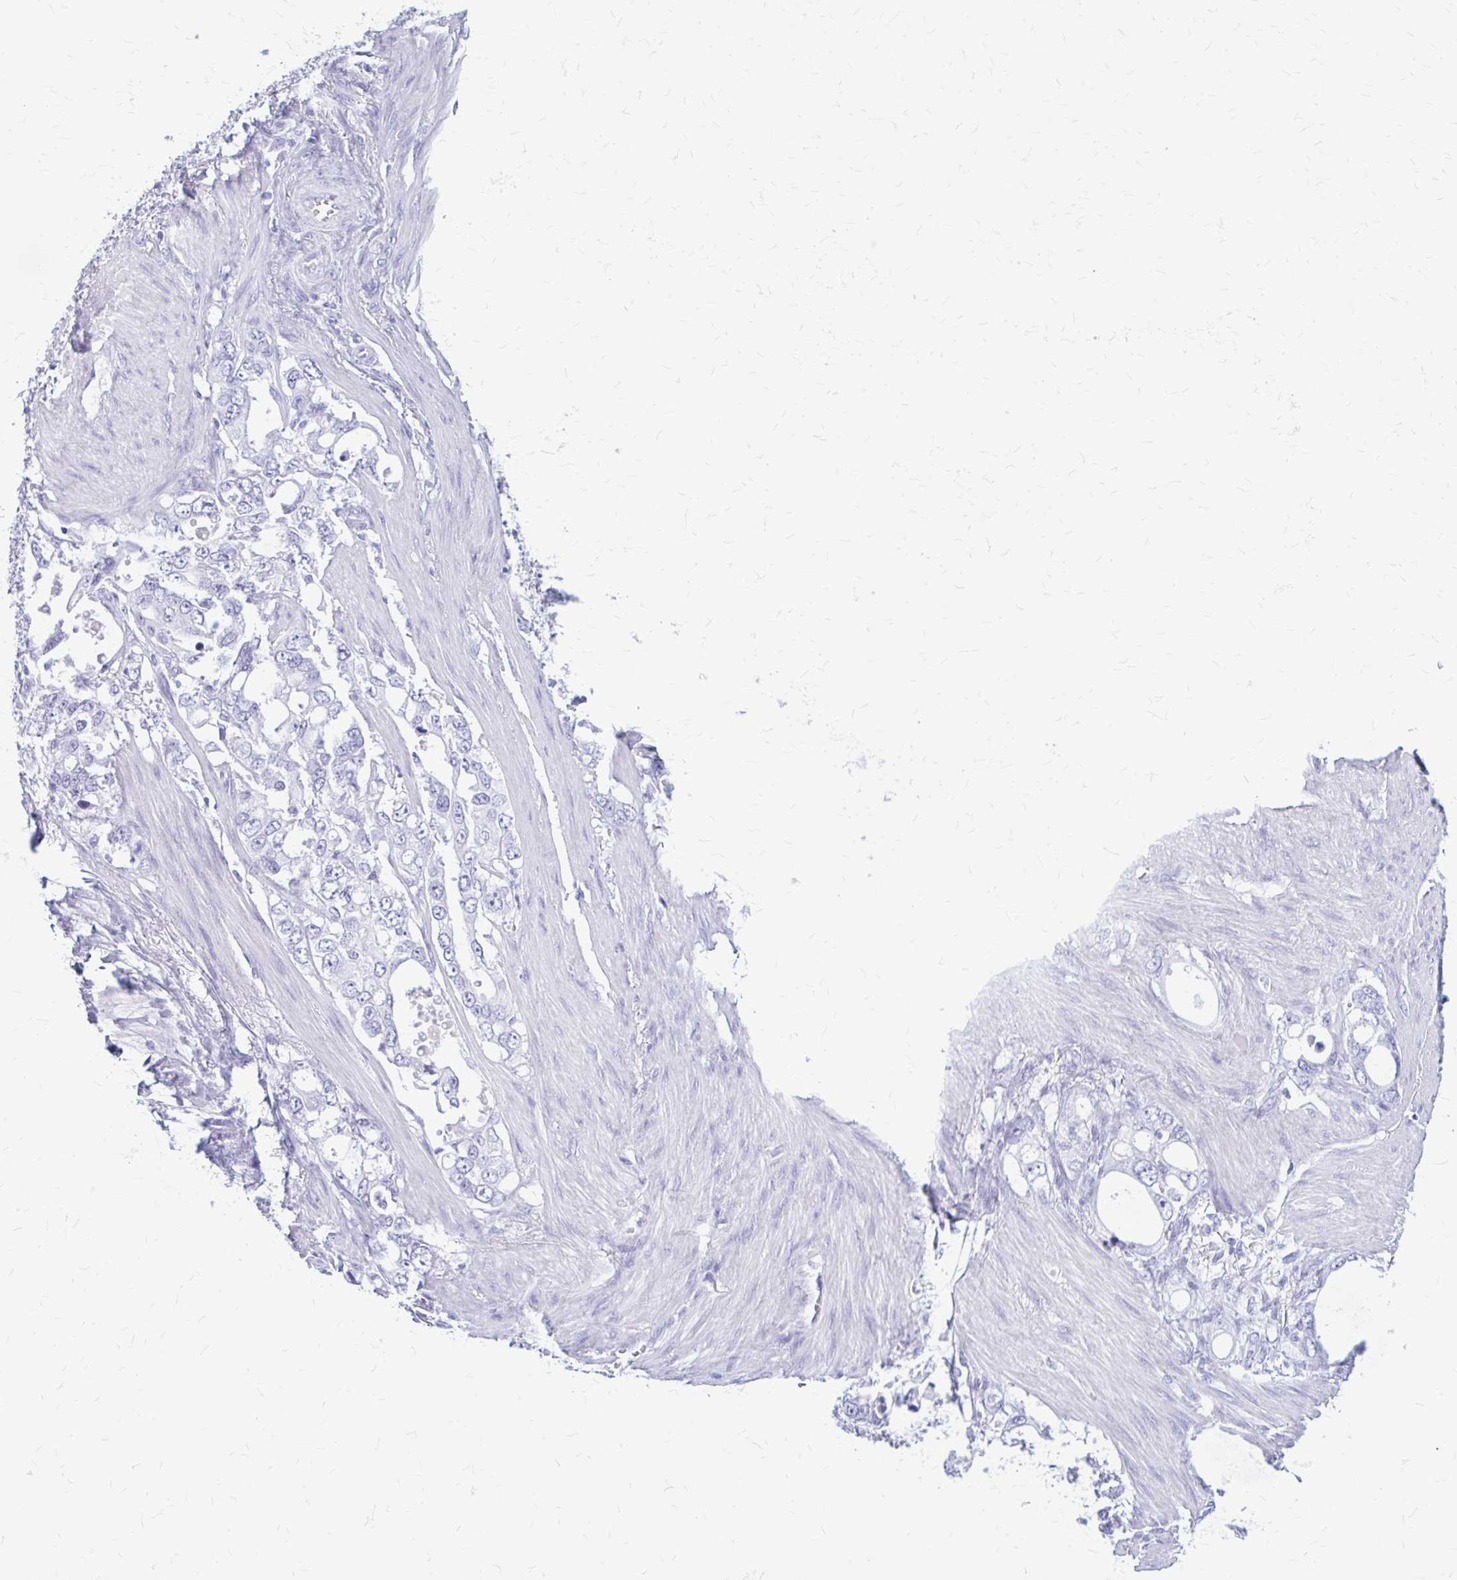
{"staining": {"intensity": "negative", "quantity": "none", "location": "none"}, "tissue": "stomach cancer", "cell_type": "Tumor cells", "image_type": "cancer", "snomed": [{"axis": "morphology", "description": "Adenocarcinoma, NOS"}, {"axis": "topography", "description": "Stomach, upper"}], "caption": "DAB (3,3'-diaminobenzidine) immunohistochemical staining of human stomach cancer (adenocarcinoma) shows no significant positivity in tumor cells.", "gene": "KLHDC7A", "patient": {"sex": "male", "age": 74}}